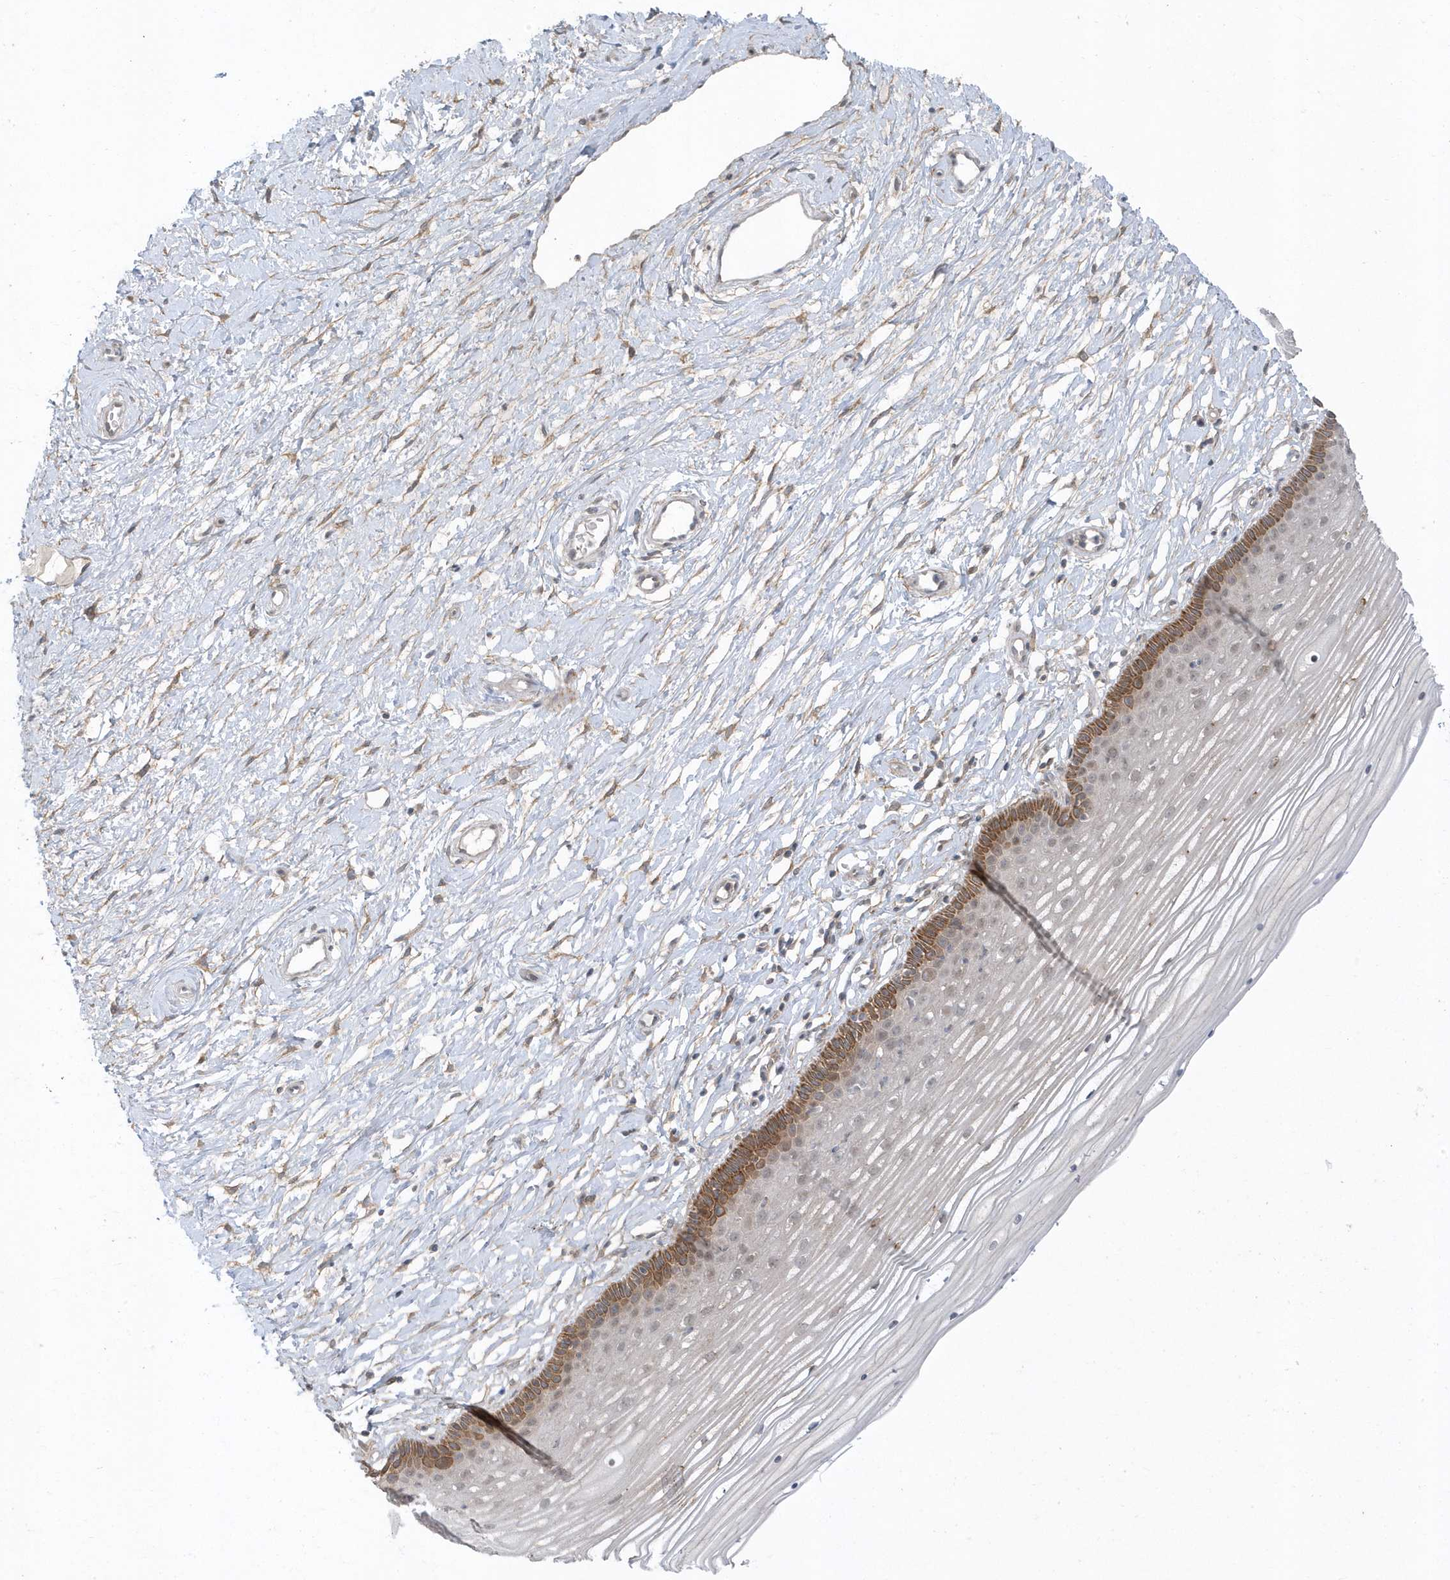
{"staining": {"intensity": "strong", "quantity": "25%-75%", "location": "cytoplasmic/membranous"}, "tissue": "vagina", "cell_type": "Squamous epithelial cells", "image_type": "normal", "snomed": [{"axis": "morphology", "description": "Normal tissue, NOS"}, {"axis": "topography", "description": "Vagina"}, {"axis": "topography", "description": "Cervix"}], "caption": "High-magnification brightfield microscopy of normal vagina stained with DAB (3,3'-diaminobenzidine) (brown) and counterstained with hematoxylin (blue). squamous epithelial cells exhibit strong cytoplasmic/membranous staining is seen in approximately25%-75% of cells. The staining is performed using DAB (3,3'-diaminobenzidine) brown chromogen to label protein expression. The nuclei are counter-stained blue using hematoxylin.", "gene": "PARD3B", "patient": {"sex": "female", "age": 40}}